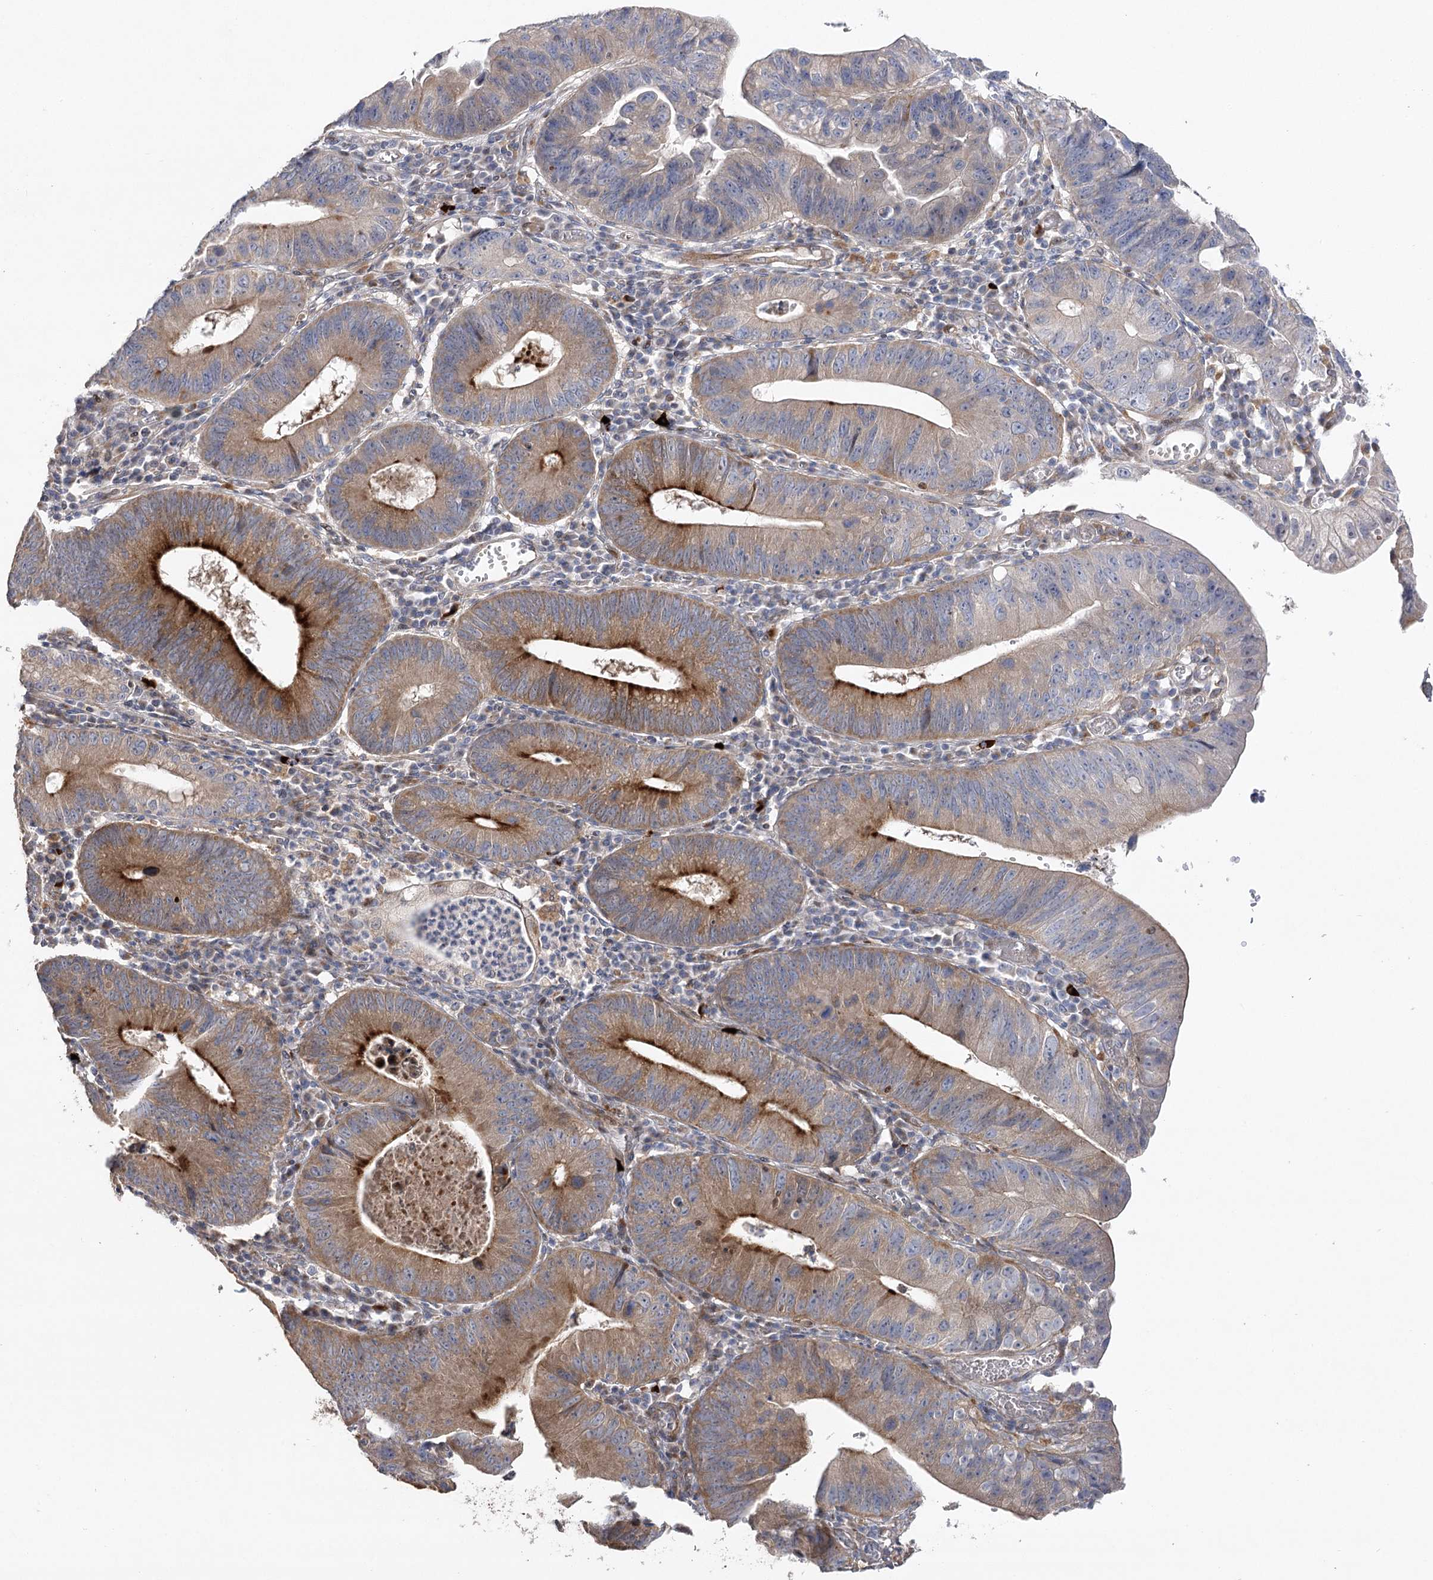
{"staining": {"intensity": "moderate", "quantity": "25%-75%", "location": "cytoplasmic/membranous"}, "tissue": "stomach cancer", "cell_type": "Tumor cells", "image_type": "cancer", "snomed": [{"axis": "morphology", "description": "Adenocarcinoma, NOS"}, {"axis": "topography", "description": "Stomach"}], "caption": "The immunohistochemical stain highlights moderate cytoplasmic/membranous expression in tumor cells of stomach cancer (adenocarcinoma) tissue. The staining is performed using DAB (3,3'-diaminobenzidine) brown chromogen to label protein expression. The nuclei are counter-stained blue using hematoxylin.", "gene": "OBSL1", "patient": {"sex": "male", "age": 59}}